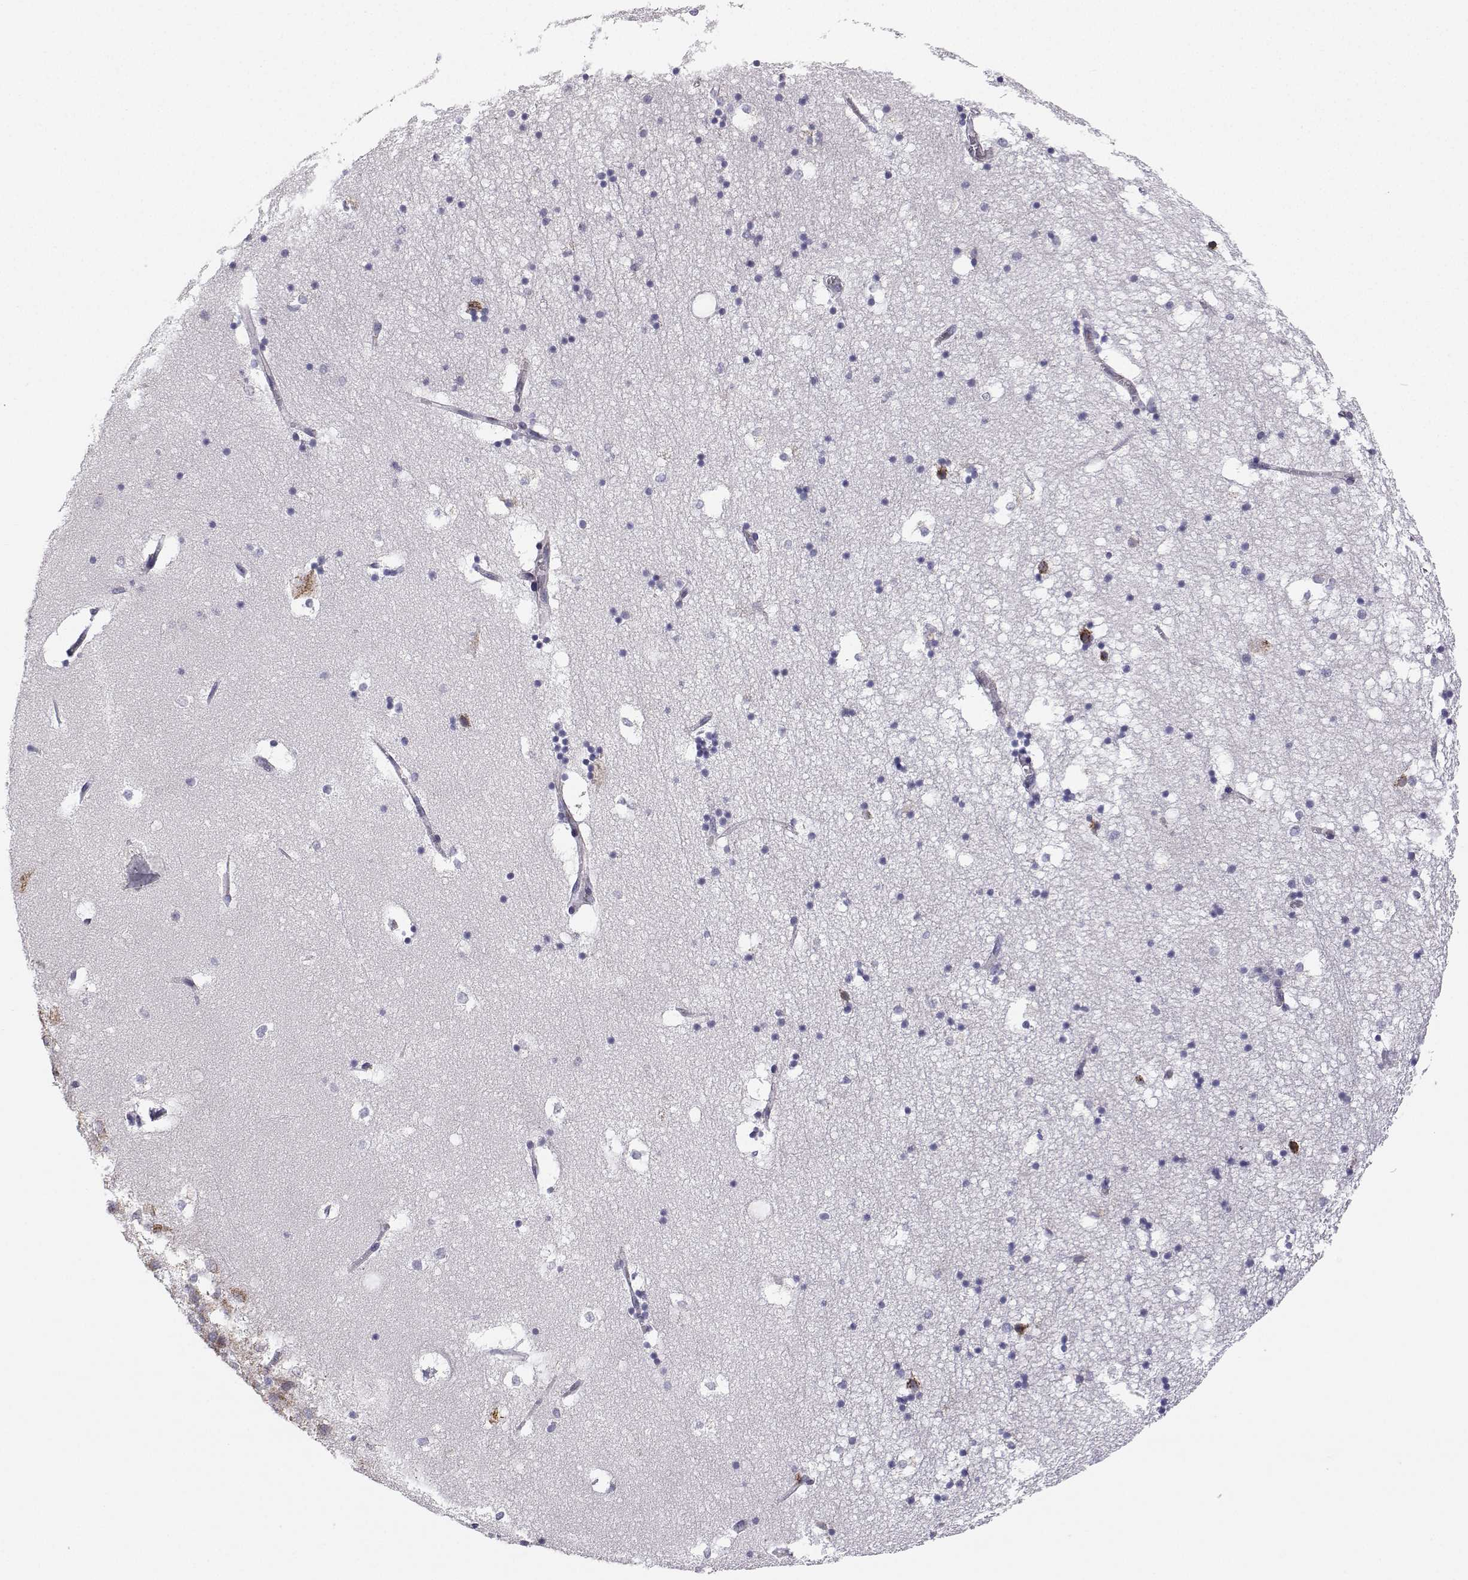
{"staining": {"intensity": "negative", "quantity": "none", "location": "none"}, "tissue": "hippocampus", "cell_type": "Glial cells", "image_type": "normal", "snomed": [{"axis": "morphology", "description": "Normal tissue, NOS"}, {"axis": "topography", "description": "Hippocampus"}], "caption": "DAB immunohistochemical staining of benign human hippocampus demonstrates no significant expression in glial cells. The staining is performed using DAB (3,3'-diaminobenzidine) brown chromogen with nuclei counter-stained in using hematoxylin.", "gene": "STARD13", "patient": {"sex": "male", "age": 58}}